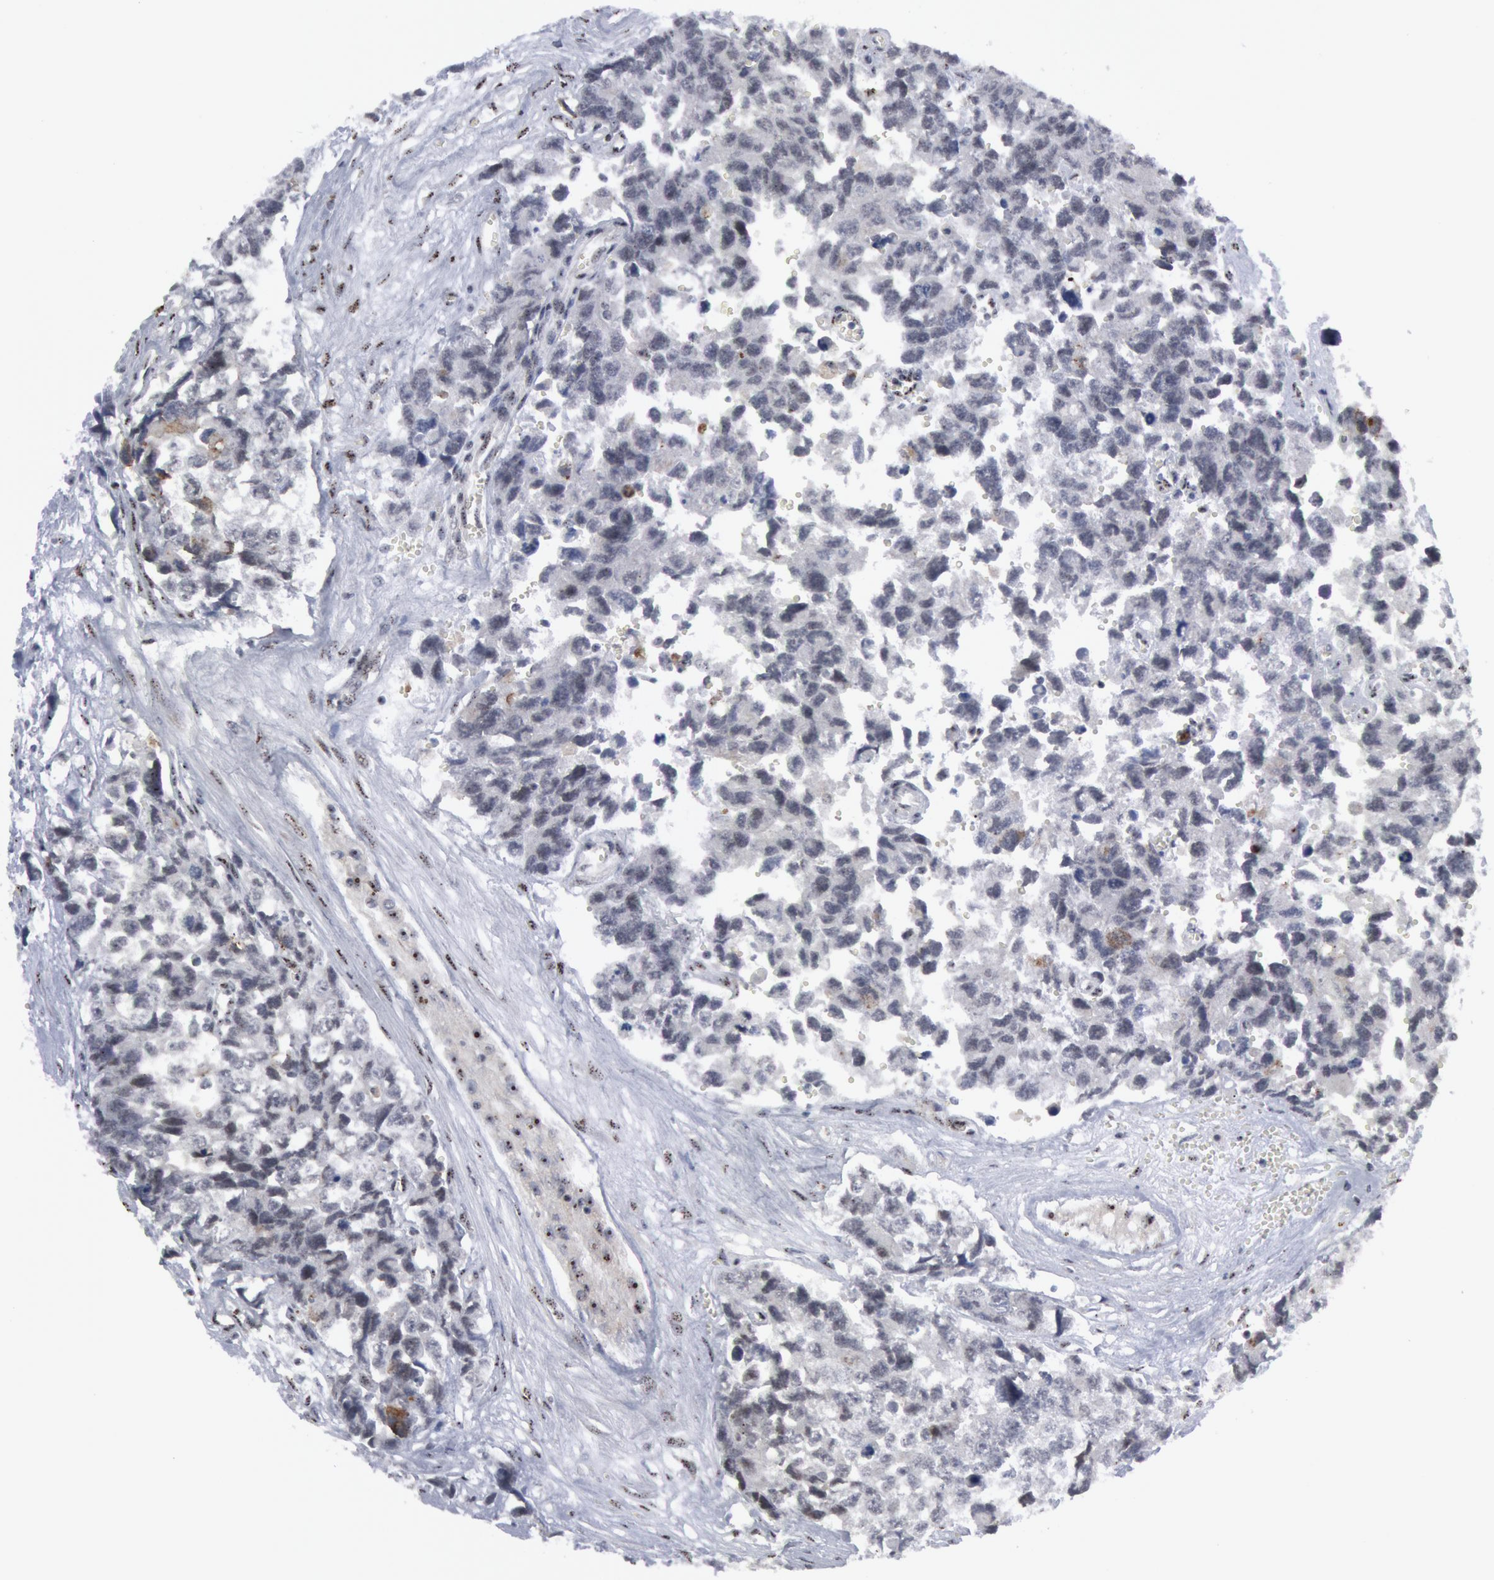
{"staining": {"intensity": "negative", "quantity": "none", "location": "none"}, "tissue": "testis cancer", "cell_type": "Tumor cells", "image_type": "cancer", "snomed": [{"axis": "morphology", "description": "Carcinoma, Embryonal, NOS"}, {"axis": "topography", "description": "Testis"}], "caption": "A high-resolution histopathology image shows immunohistochemistry (IHC) staining of testis cancer (embryonal carcinoma), which reveals no significant expression in tumor cells.", "gene": "FOXO1", "patient": {"sex": "male", "age": 31}}